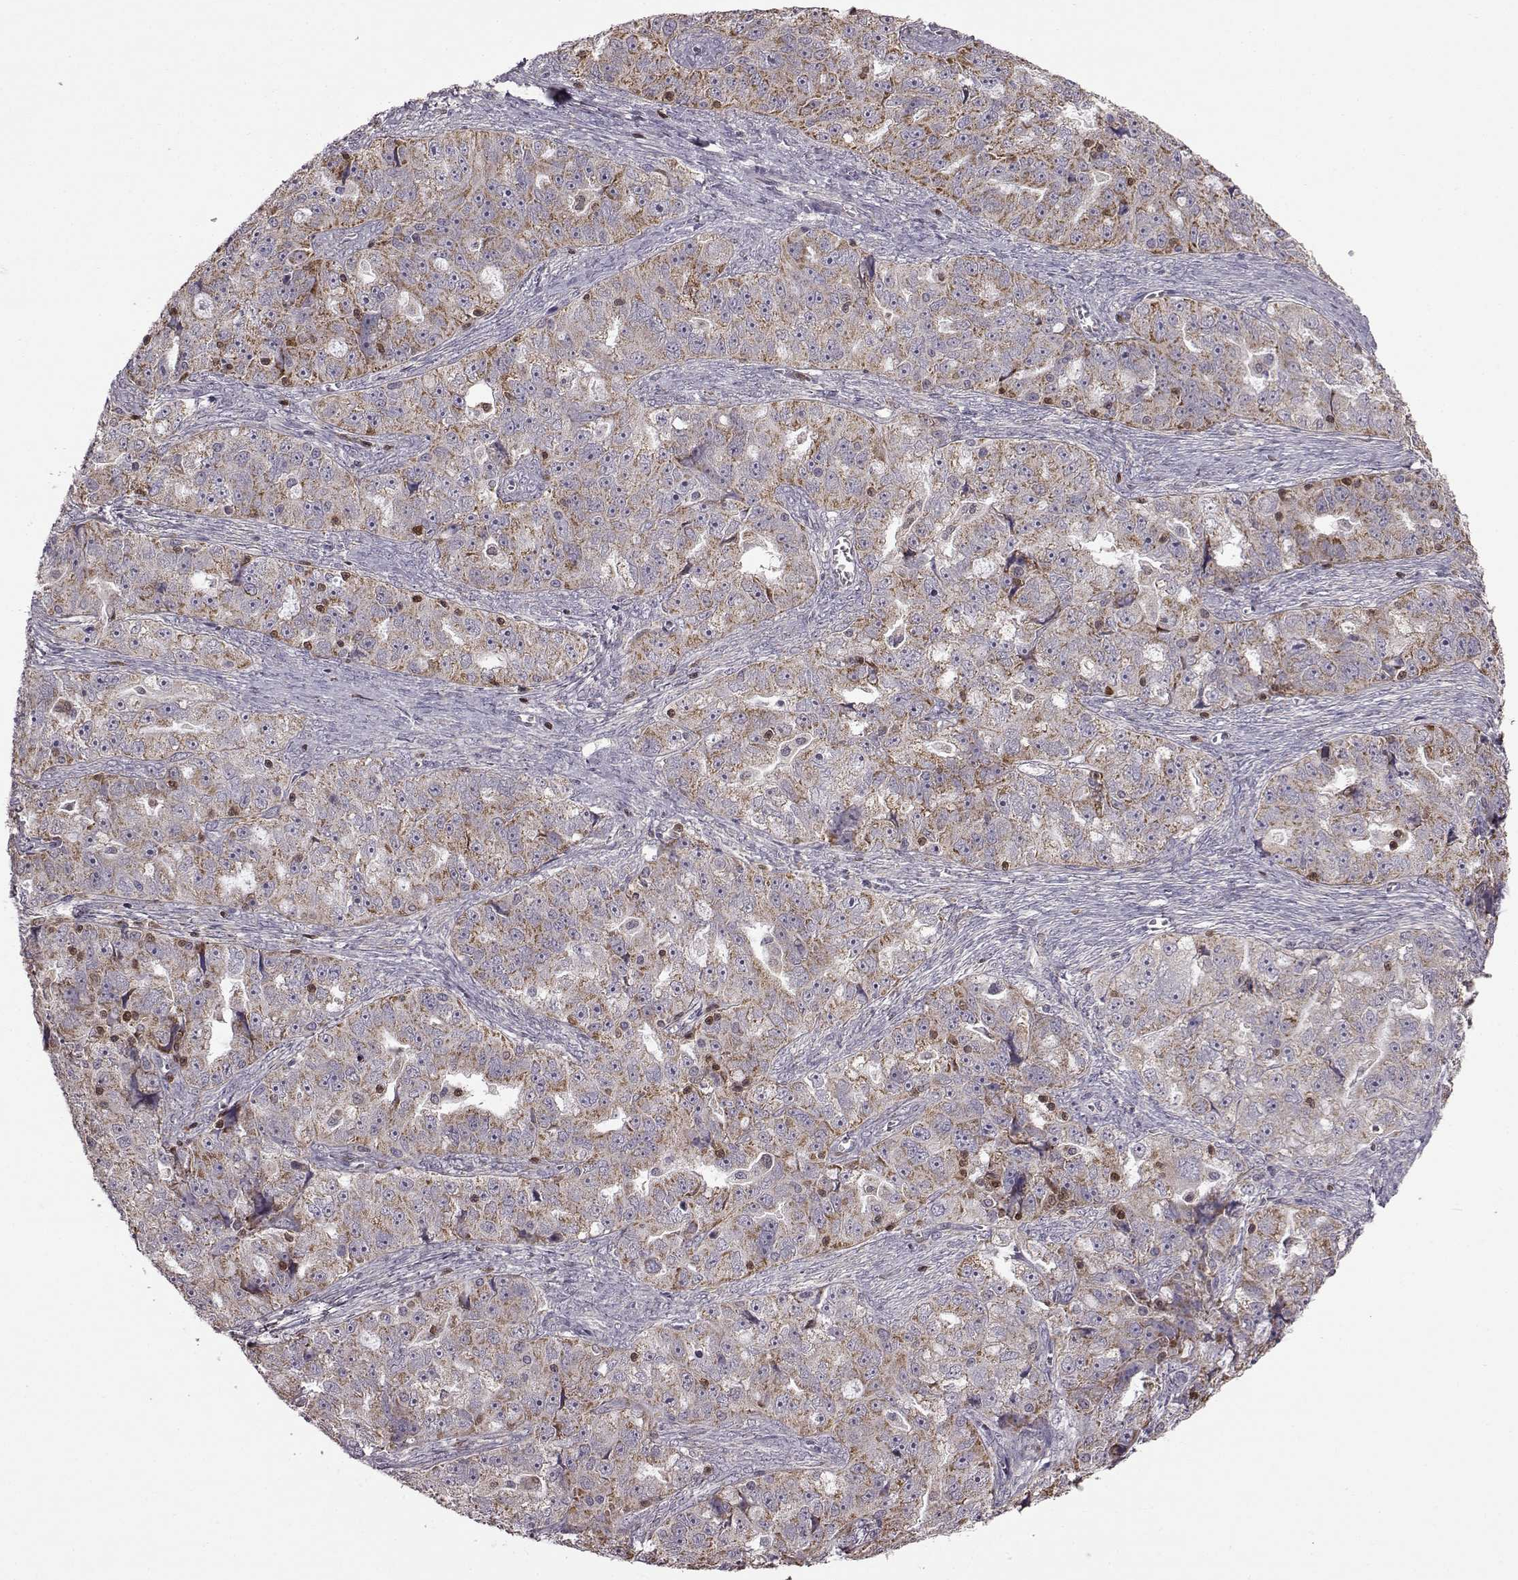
{"staining": {"intensity": "moderate", "quantity": ">75%", "location": "cytoplasmic/membranous"}, "tissue": "ovarian cancer", "cell_type": "Tumor cells", "image_type": "cancer", "snomed": [{"axis": "morphology", "description": "Cystadenocarcinoma, serous, NOS"}, {"axis": "topography", "description": "Ovary"}], "caption": "Protein staining of ovarian cancer tissue displays moderate cytoplasmic/membranous staining in approximately >75% of tumor cells.", "gene": "DOK2", "patient": {"sex": "female", "age": 51}}